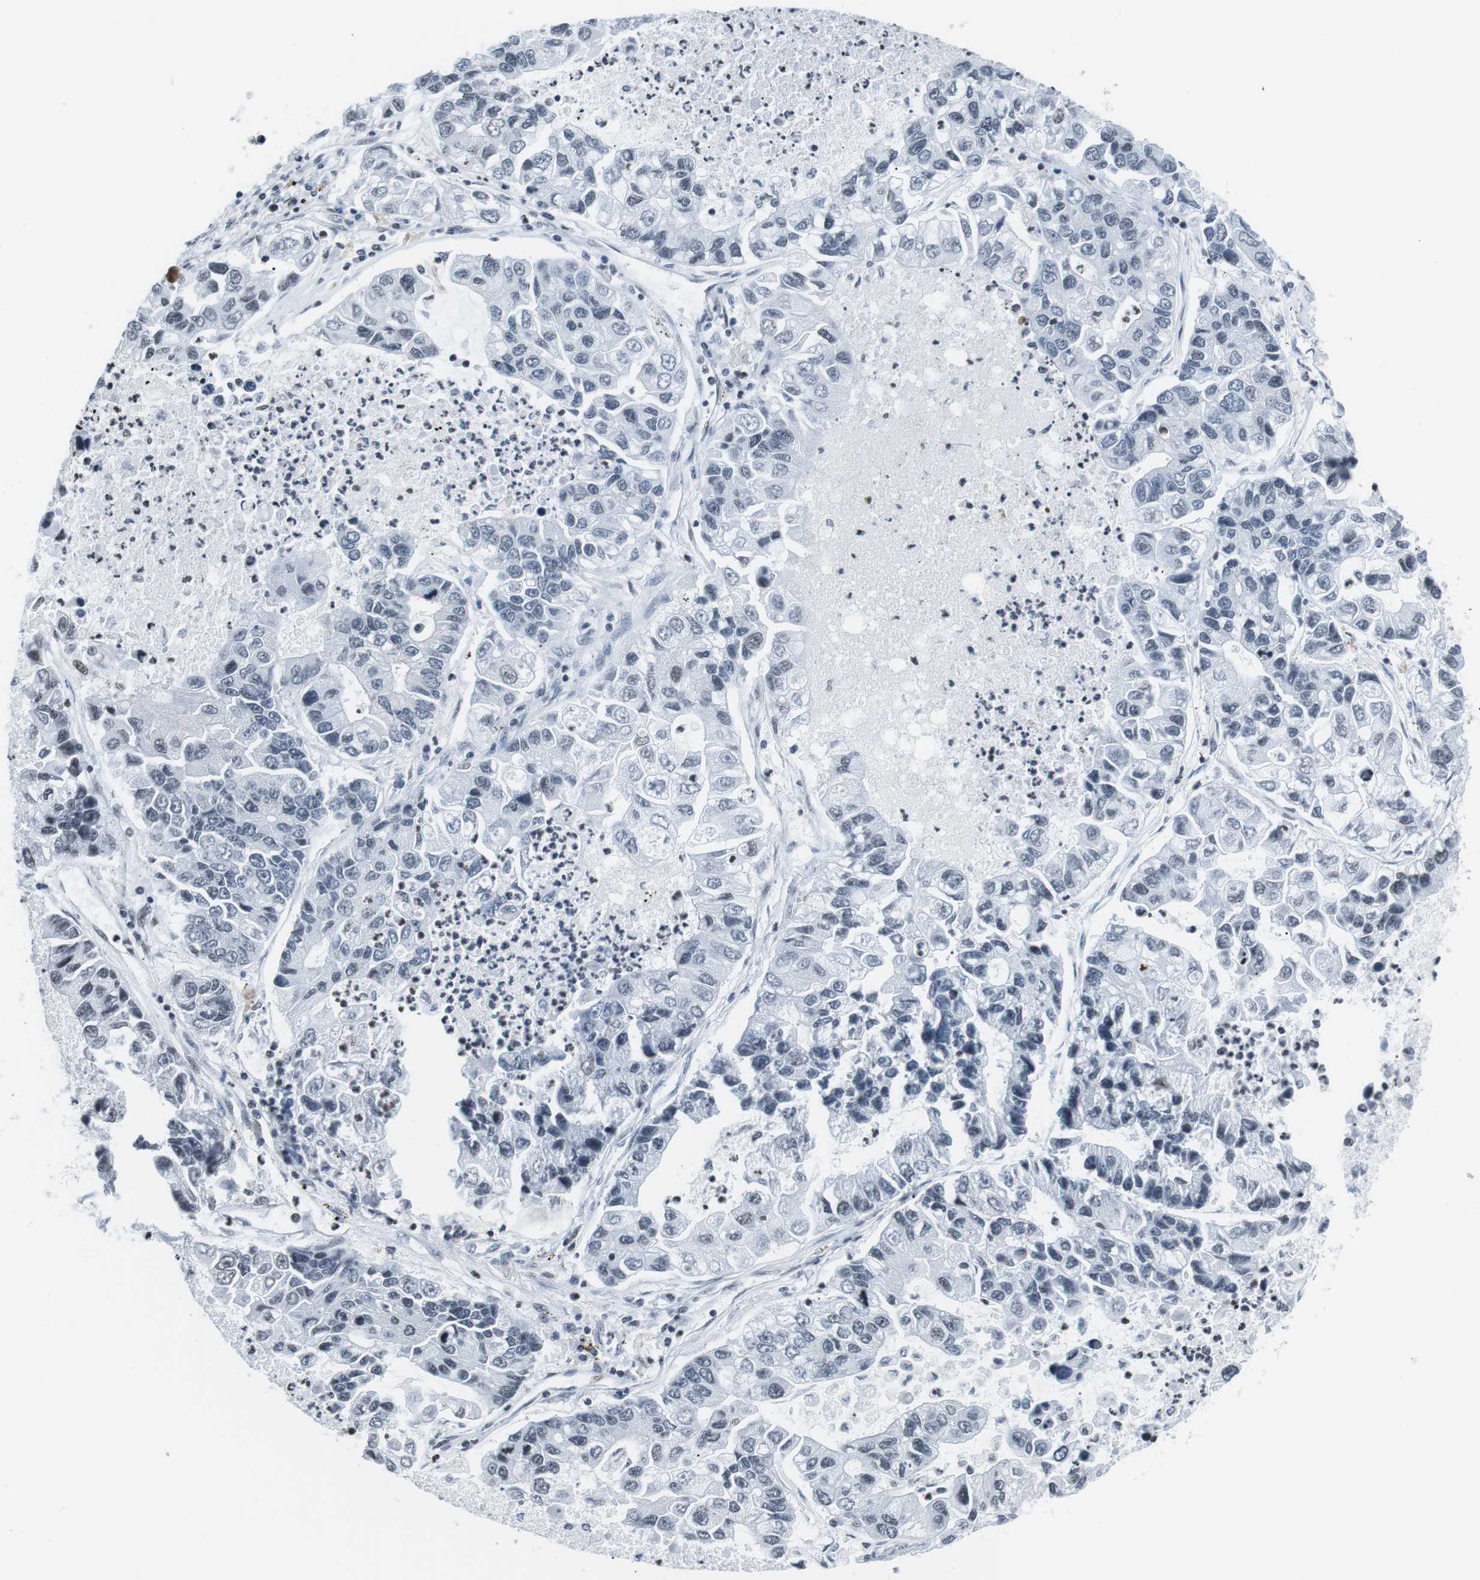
{"staining": {"intensity": "negative", "quantity": "none", "location": "none"}, "tissue": "lung cancer", "cell_type": "Tumor cells", "image_type": "cancer", "snomed": [{"axis": "morphology", "description": "Adenocarcinoma, NOS"}, {"axis": "topography", "description": "Lung"}], "caption": "DAB (3,3'-diaminobenzidine) immunohistochemical staining of human lung cancer exhibits no significant staining in tumor cells.", "gene": "E2F2", "patient": {"sex": "female", "age": 51}}